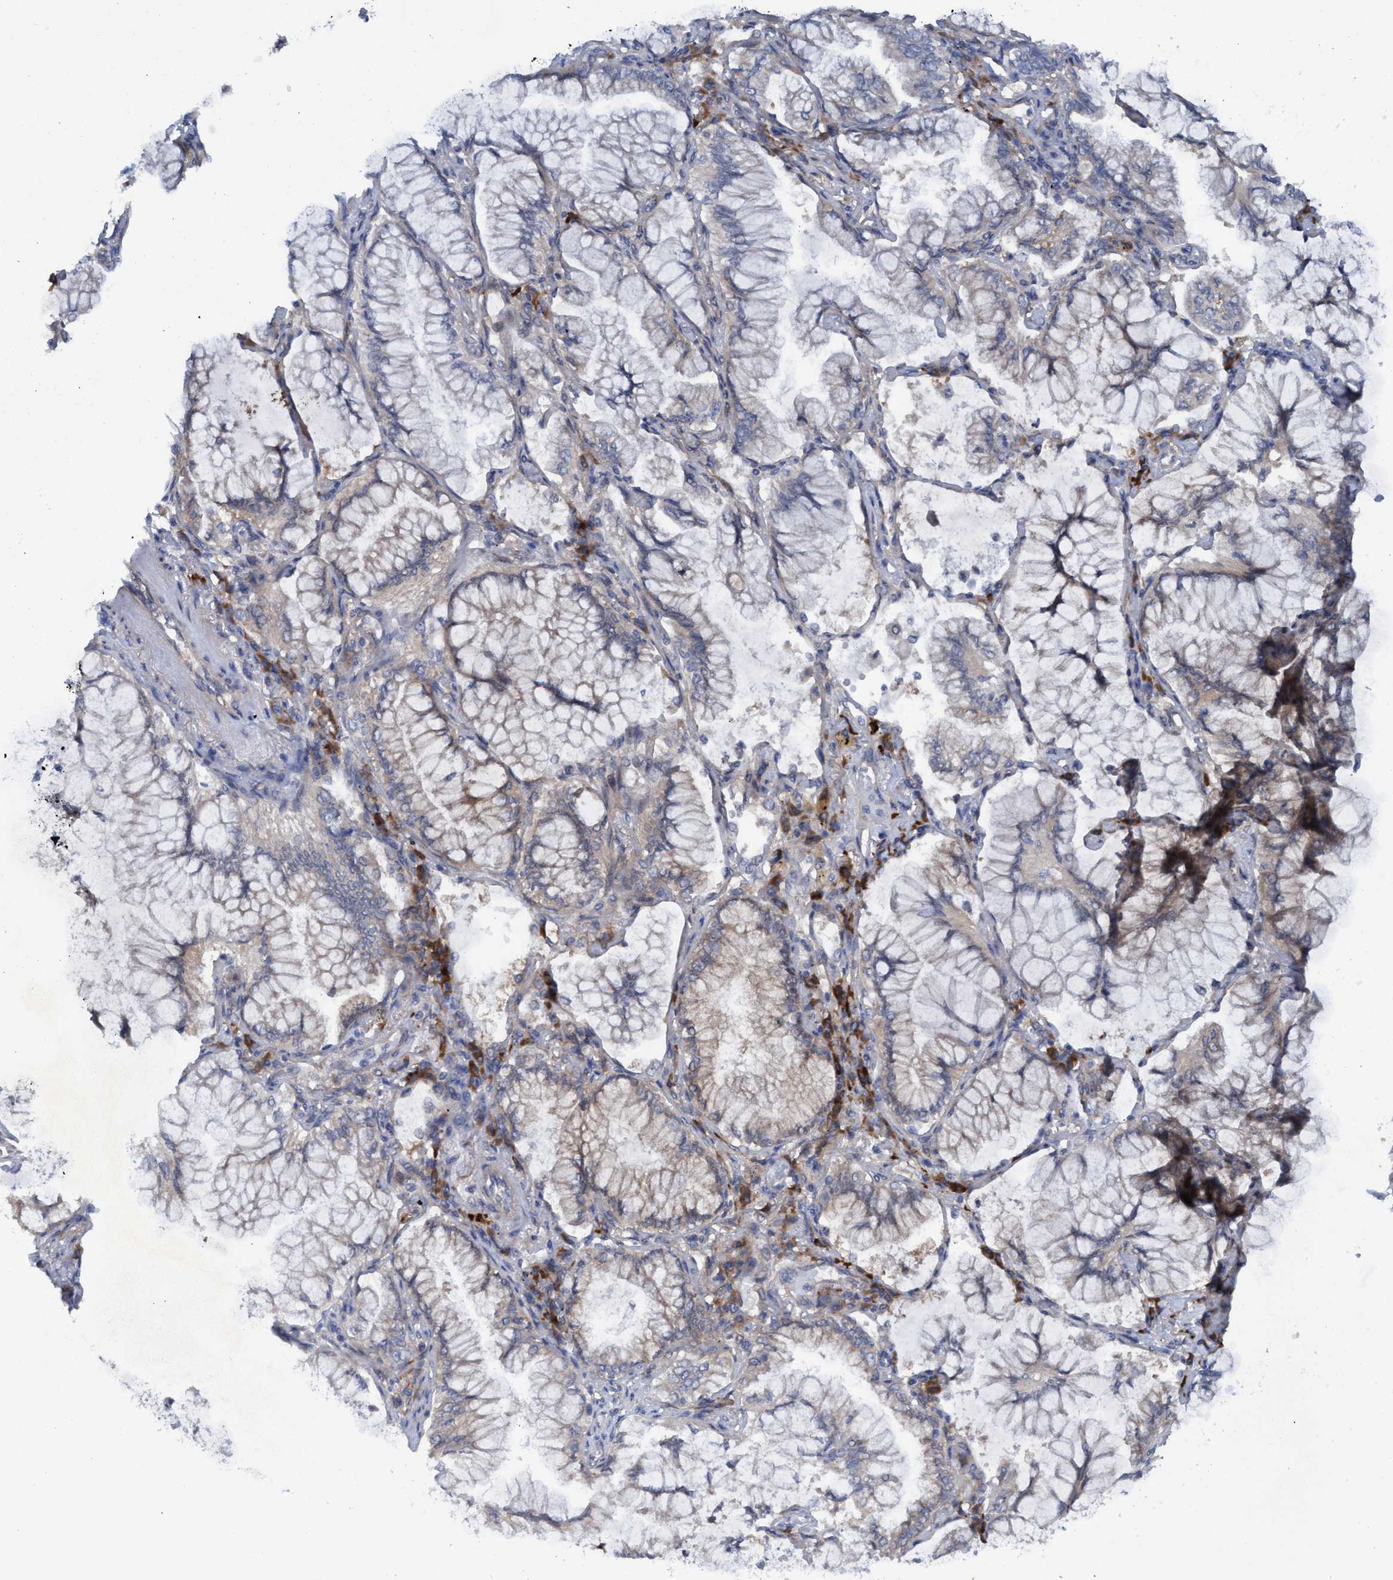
{"staining": {"intensity": "weak", "quantity": "<25%", "location": "cytoplasmic/membranous"}, "tissue": "lung cancer", "cell_type": "Tumor cells", "image_type": "cancer", "snomed": [{"axis": "morphology", "description": "Adenocarcinoma, NOS"}, {"axis": "topography", "description": "Lung"}], "caption": "This is an immunohistochemistry histopathology image of human lung cancer. There is no positivity in tumor cells.", "gene": "PLCD1", "patient": {"sex": "female", "age": 70}}